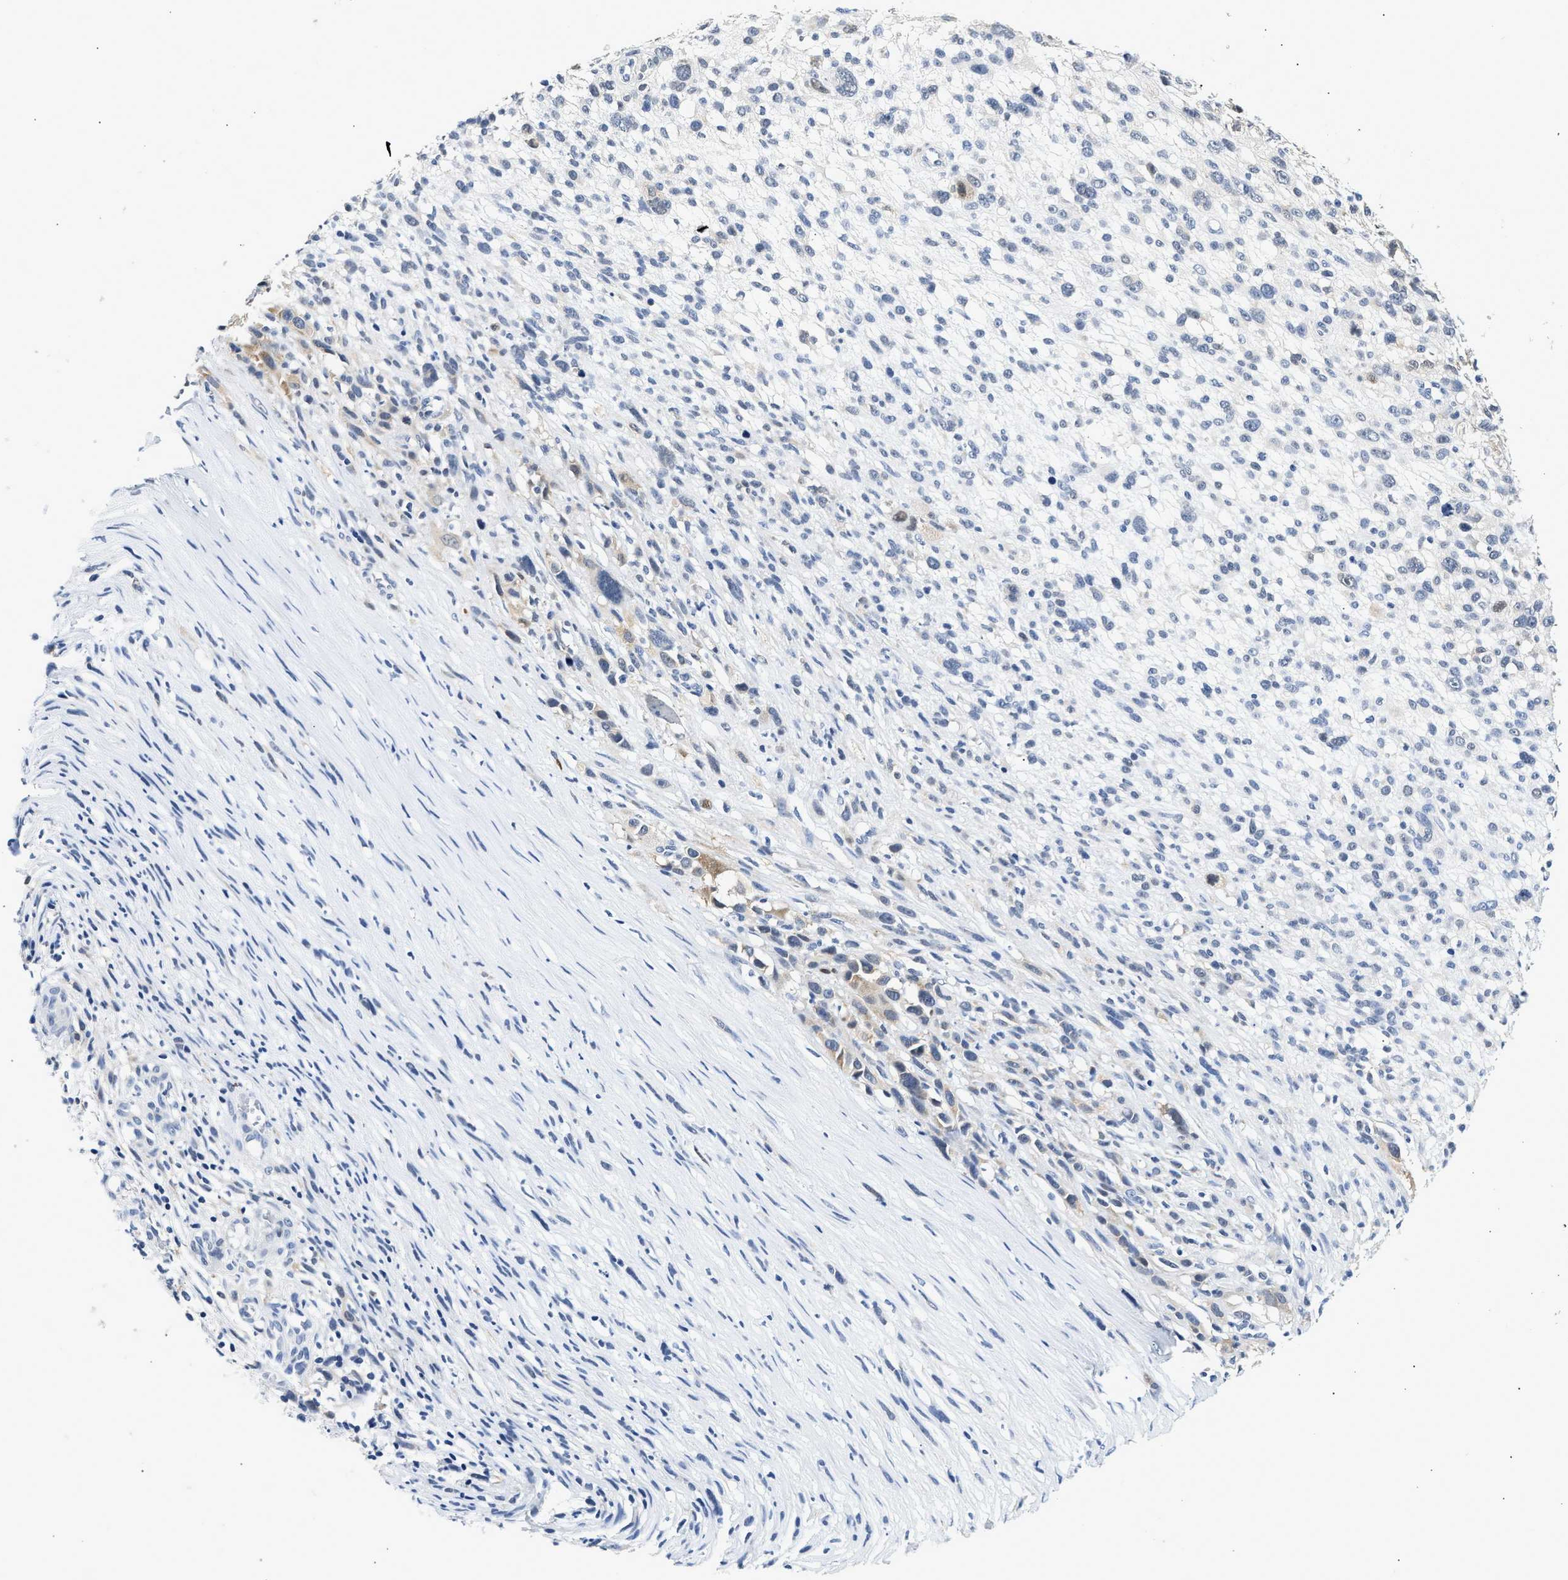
{"staining": {"intensity": "weak", "quantity": "<25%", "location": "cytoplasmic/membranous"}, "tissue": "melanoma", "cell_type": "Tumor cells", "image_type": "cancer", "snomed": [{"axis": "morphology", "description": "Malignant melanoma, NOS"}, {"axis": "topography", "description": "Skin"}], "caption": "A photomicrograph of human malignant melanoma is negative for staining in tumor cells.", "gene": "PPM1L", "patient": {"sex": "female", "age": 55}}